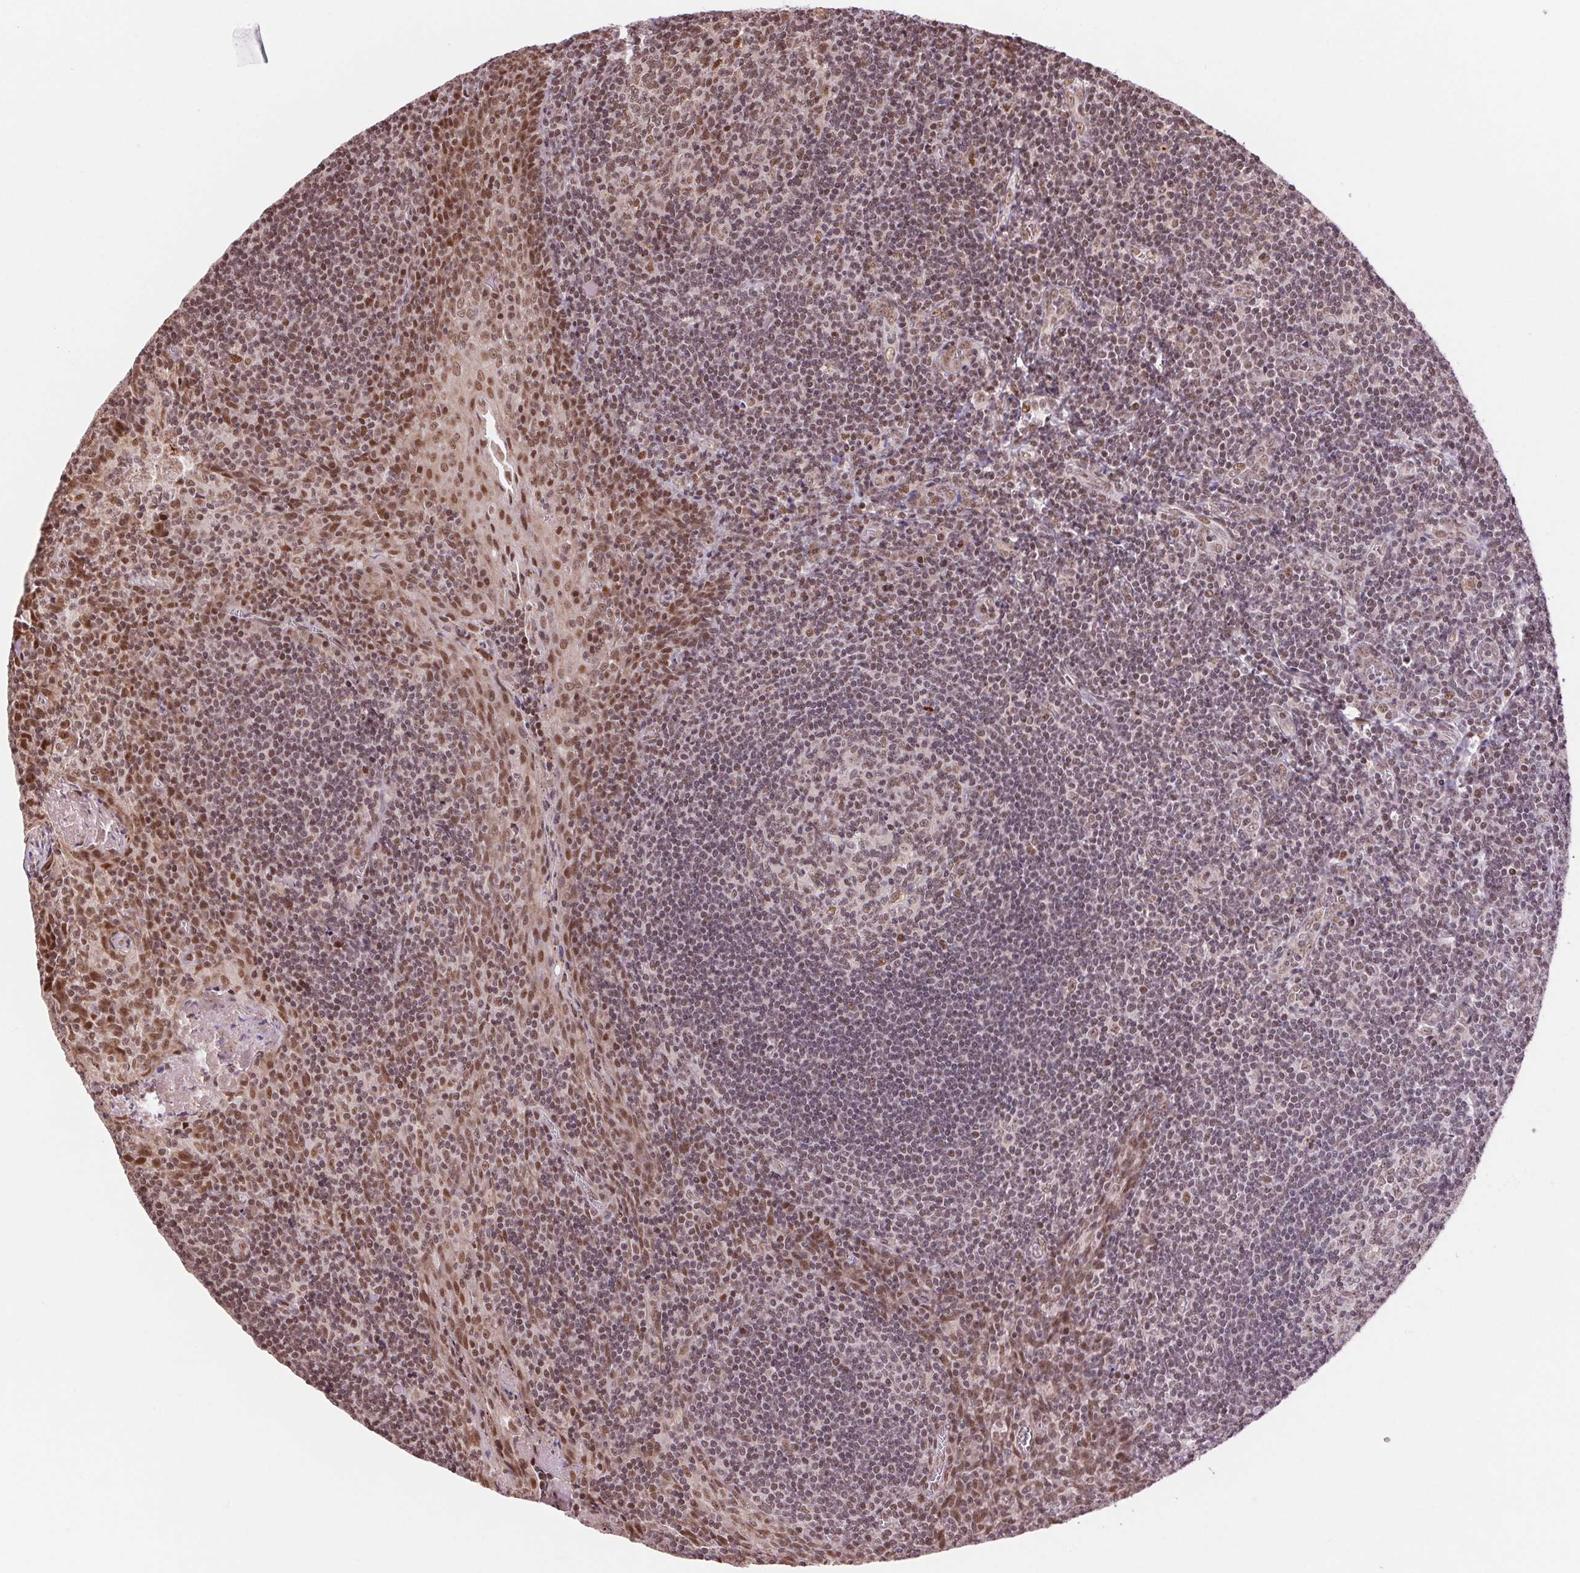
{"staining": {"intensity": "moderate", "quantity": "25%-75%", "location": "nuclear"}, "tissue": "tonsil", "cell_type": "Germinal center cells", "image_type": "normal", "snomed": [{"axis": "morphology", "description": "Normal tissue, NOS"}, {"axis": "morphology", "description": "Inflammation, NOS"}, {"axis": "topography", "description": "Tonsil"}], "caption": "DAB (3,3'-diaminobenzidine) immunohistochemical staining of unremarkable human tonsil shows moderate nuclear protein expression in approximately 25%-75% of germinal center cells.", "gene": "RAD23A", "patient": {"sex": "female", "age": 31}}